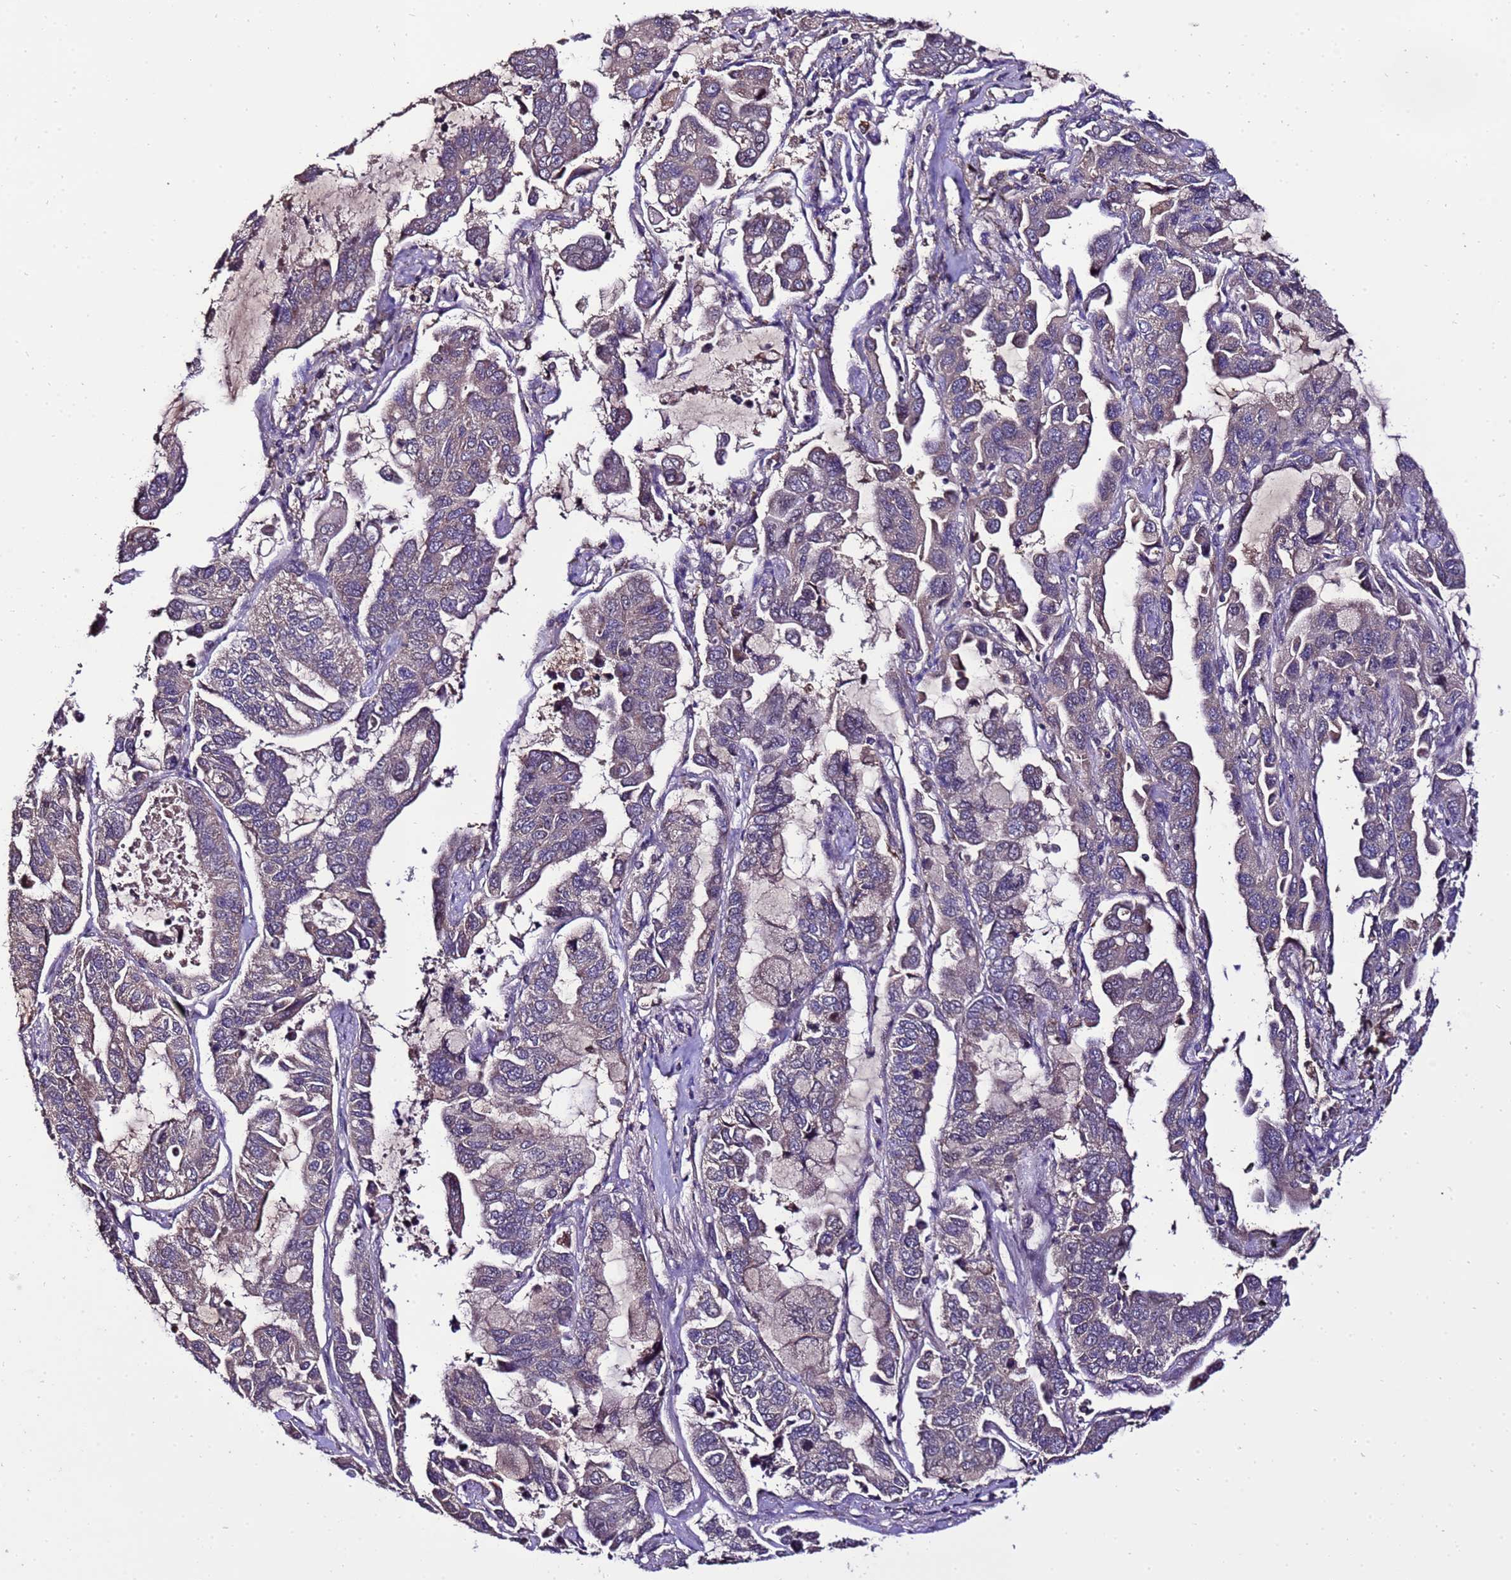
{"staining": {"intensity": "weak", "quantity": "<25%", "location": "cytoplasmic/membranous"}, "tissue": "lung cancer", "cell_type": "Tumor cells", "image_type": "cancer", "snomed": [{"axis": "morphology", "description": "Adenocarcinoma, NOS"}, {"axis": "topography", "description": "Lung"}], "caption": "DAB immunohistochemical staining of lung cancer displays no significant positivity in tumor cells.", "gene": "ZNF329", "patient": {"sex": "male", "age": 64}}